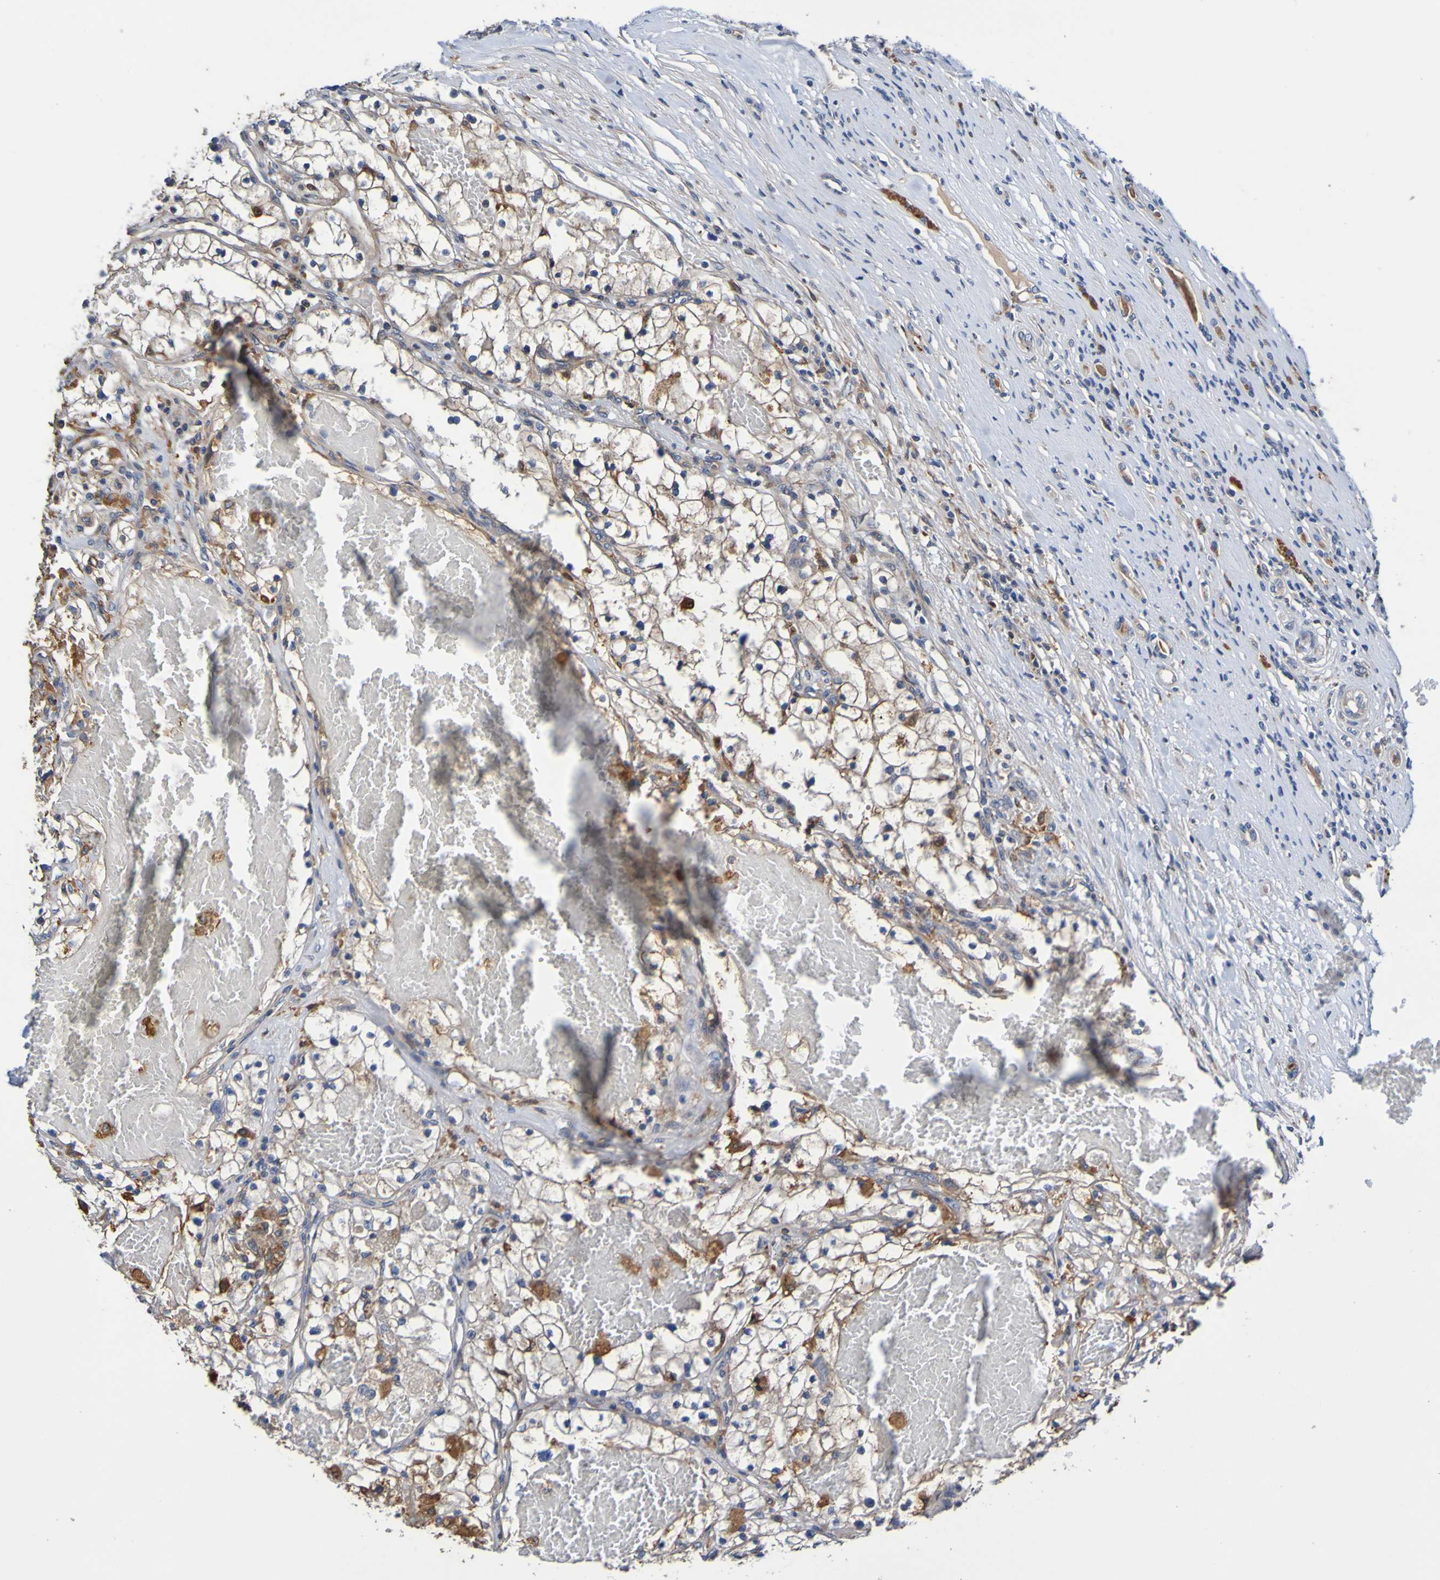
{"staining": {"intensity": "moderate", "quantity": ">75%", "location": "cytoplasmic/membranous"}, "tissue": "renal cancer", "cell_type": "Tumor cells", "image_type": "cancer", "snomed": [{"axis": "morphology", "description": "Adenocarcinoma, NOS"}, {"axis": "topography", "description": "Kidney"}], "caption": "Brown immunohistochemical staining in renal adenocarcinoma displays moderate cytoplasmic/membranous positivity in about >75% of tumor cells. (DAB IHC, brown staining for protein, blue staining for nuclei).", "gene": "METAP2", "patient": {"sex": "male", "age": 68}}